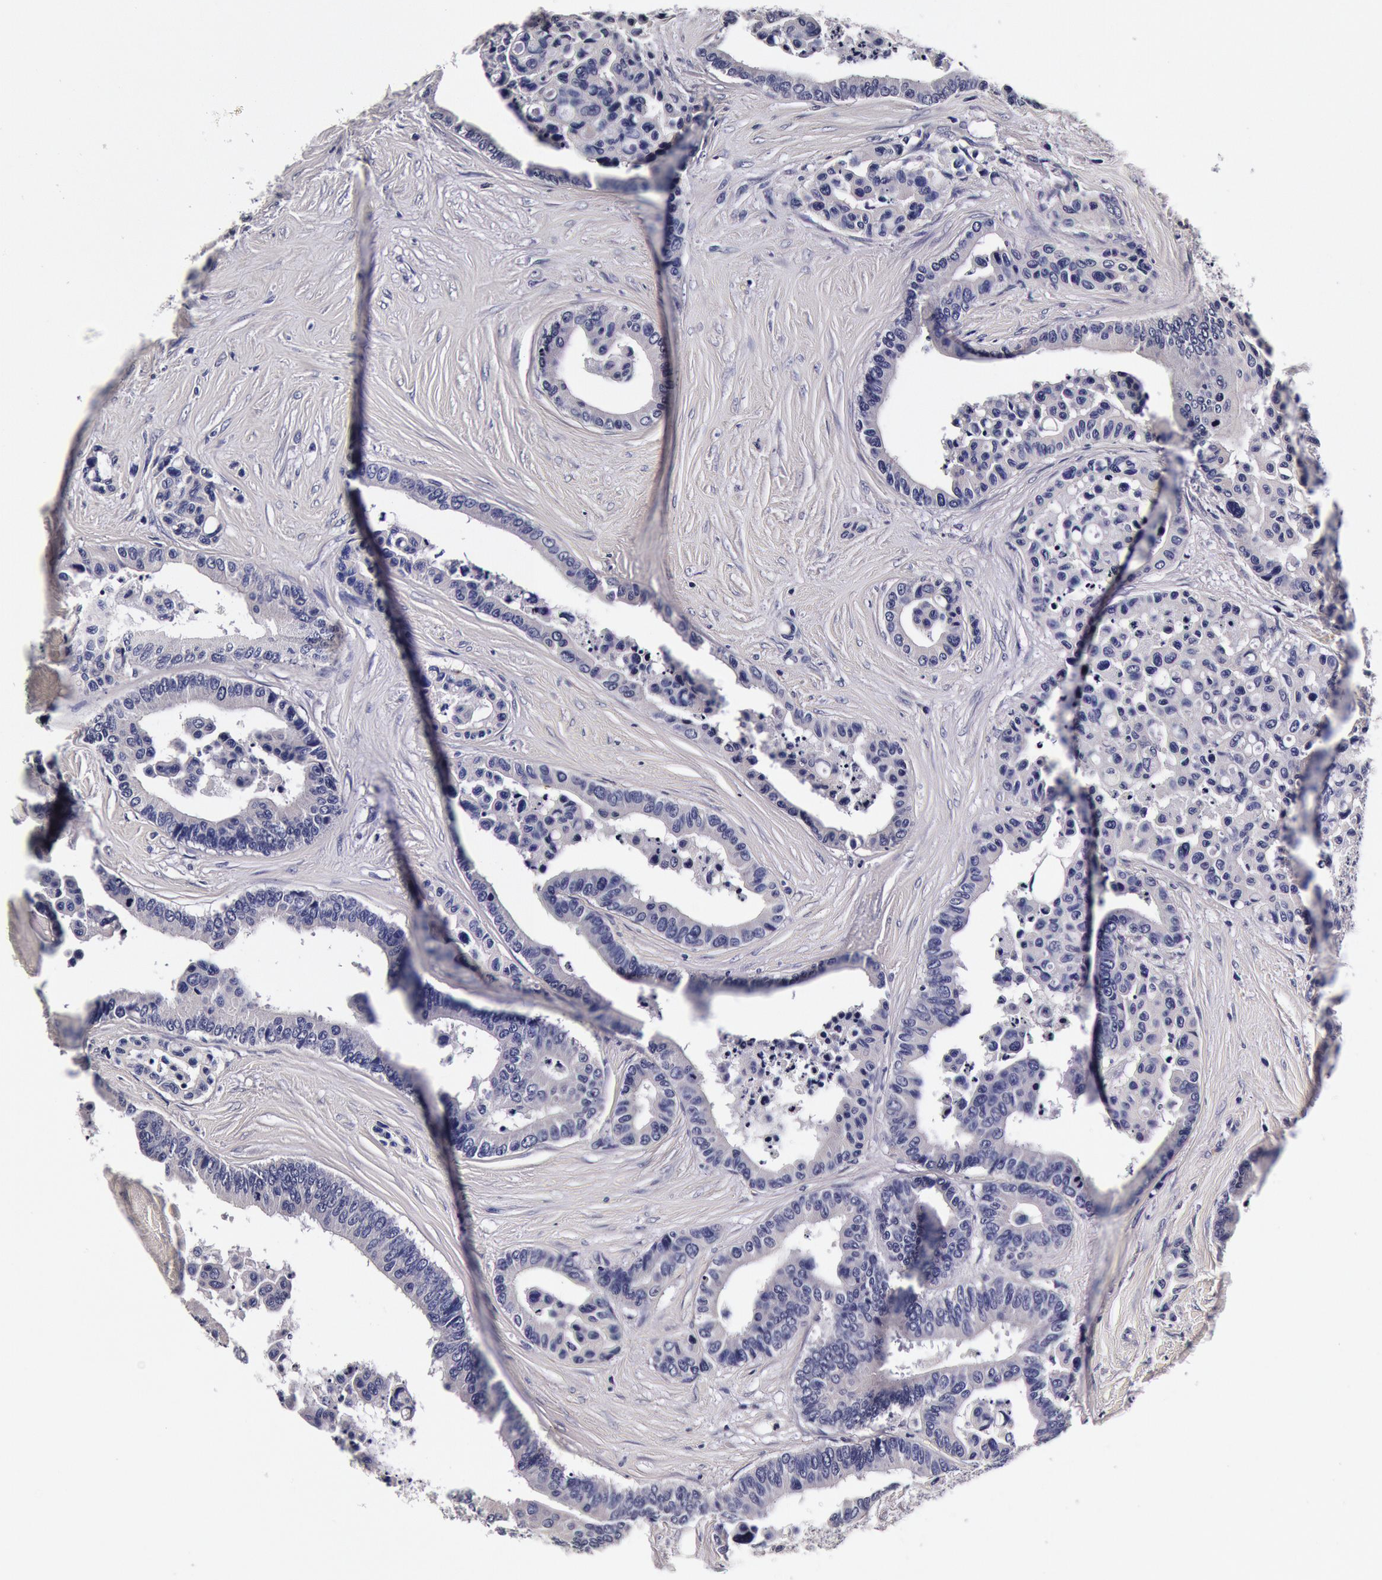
{"staining": {"intensity": "negative", "quantity": "none", "location": "none"}, "tissue": "colorectal cancer", "cell_type": "Tumor cells", "image_type": "cancer", "snomed": [{"axis": "morphology", "description": "Adenocarcinoma, NOS"}, {"axis": "topography", "description": "Colon"}], "caption": "There is no significant positivity in tumor cells of adenocarcinoma (colorectal).", "gene": "CCDC22", "patient": {"sex": "male", "age": 82}}